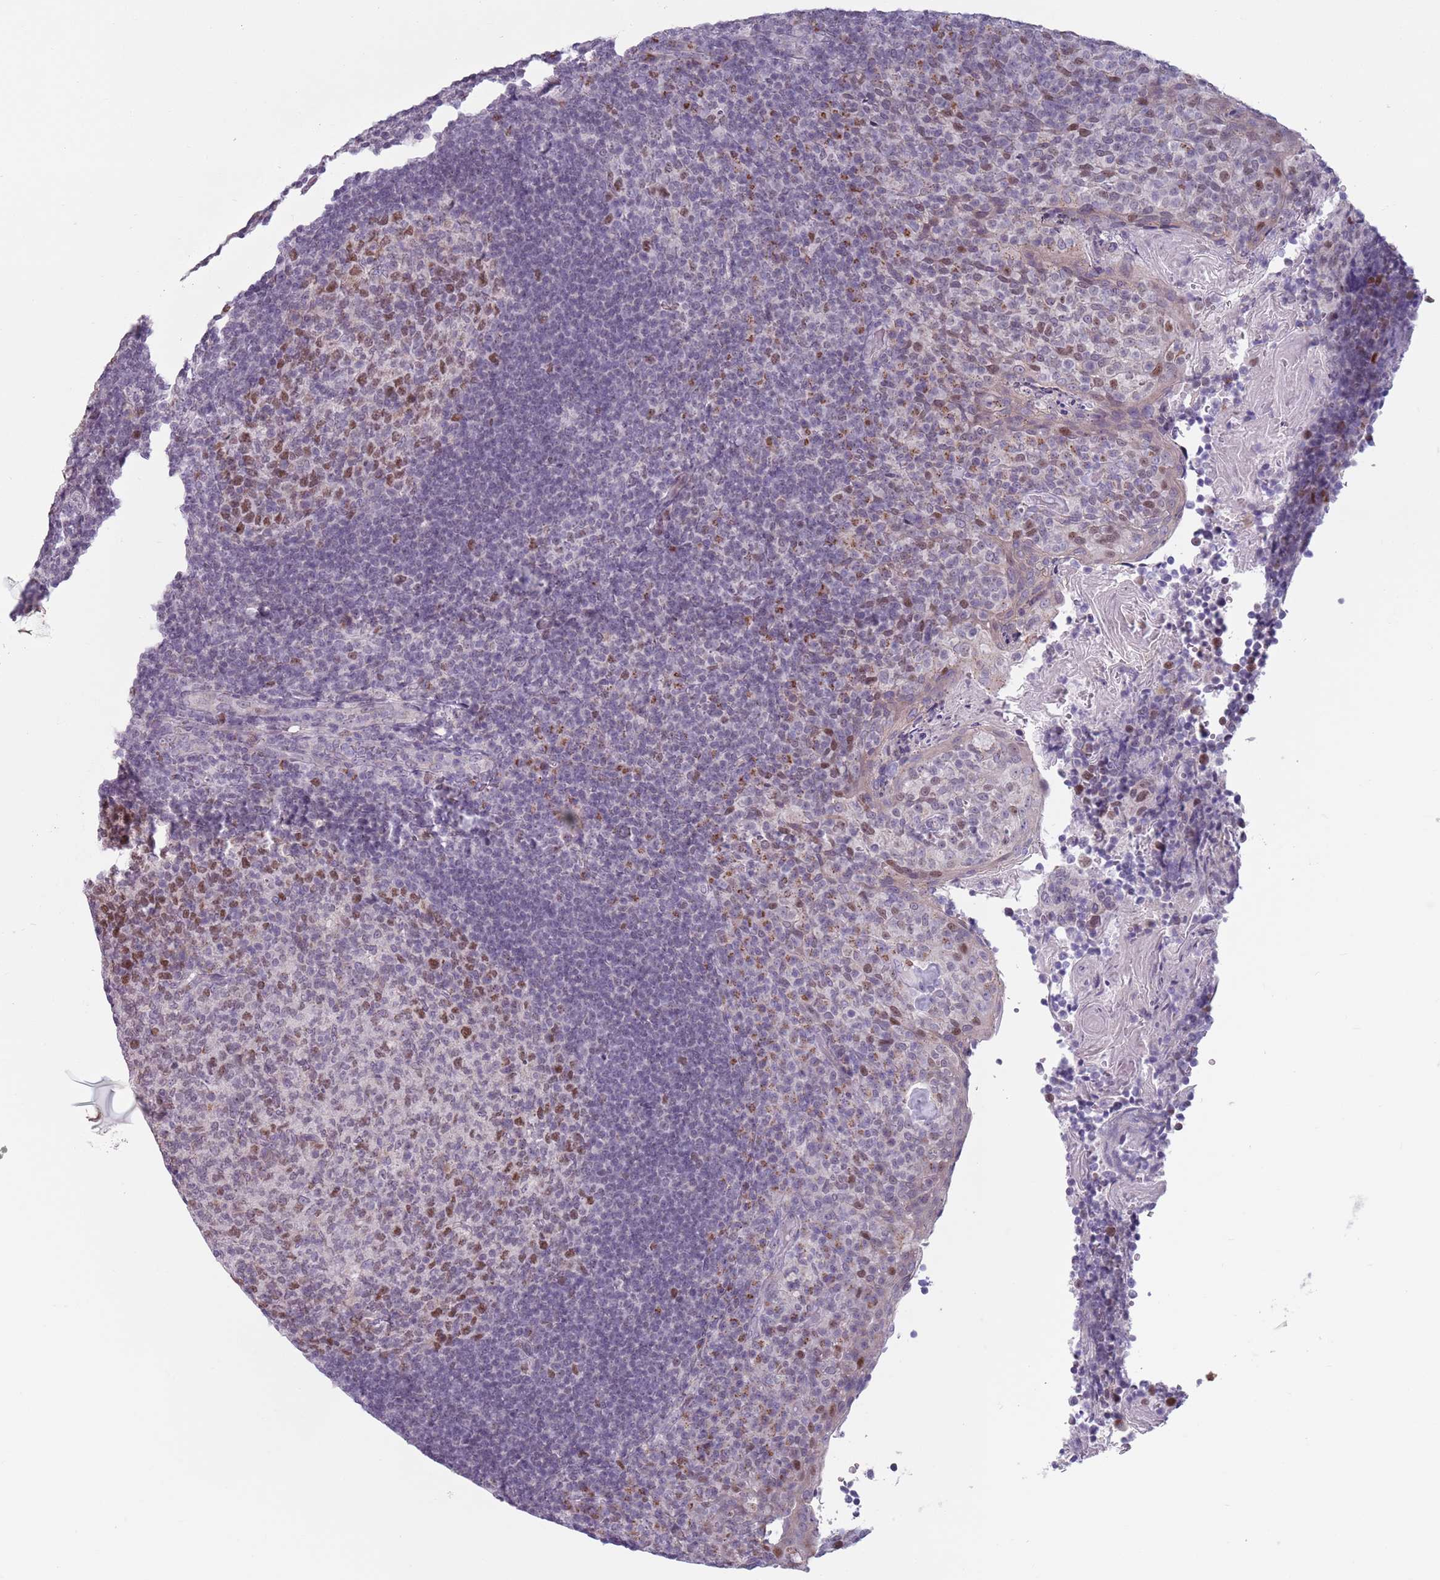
{"staining": {"intensity": "moderate", "quantity": "25%-75%", "location": "nuclear"}, "tissue": "tonsil", "cell_type": "Germinal center cells", "image_type": "normal", "snomed": [{"axis": "morphology", "description": "Normal tissue, NOS"}, {"axis": "topography", "description": "Tonsil"}], "caption": "High-magnification brightfield microscopy of normal tonsil stained with DAB (brown) and counterstained with hematoxylin (blue). germinal center cells exhibit moderate nuclear expression is seen in about25%-75% of cells.", "gene": "ZKSCAN2", "patient": {"sex": "female", "age": 10}}